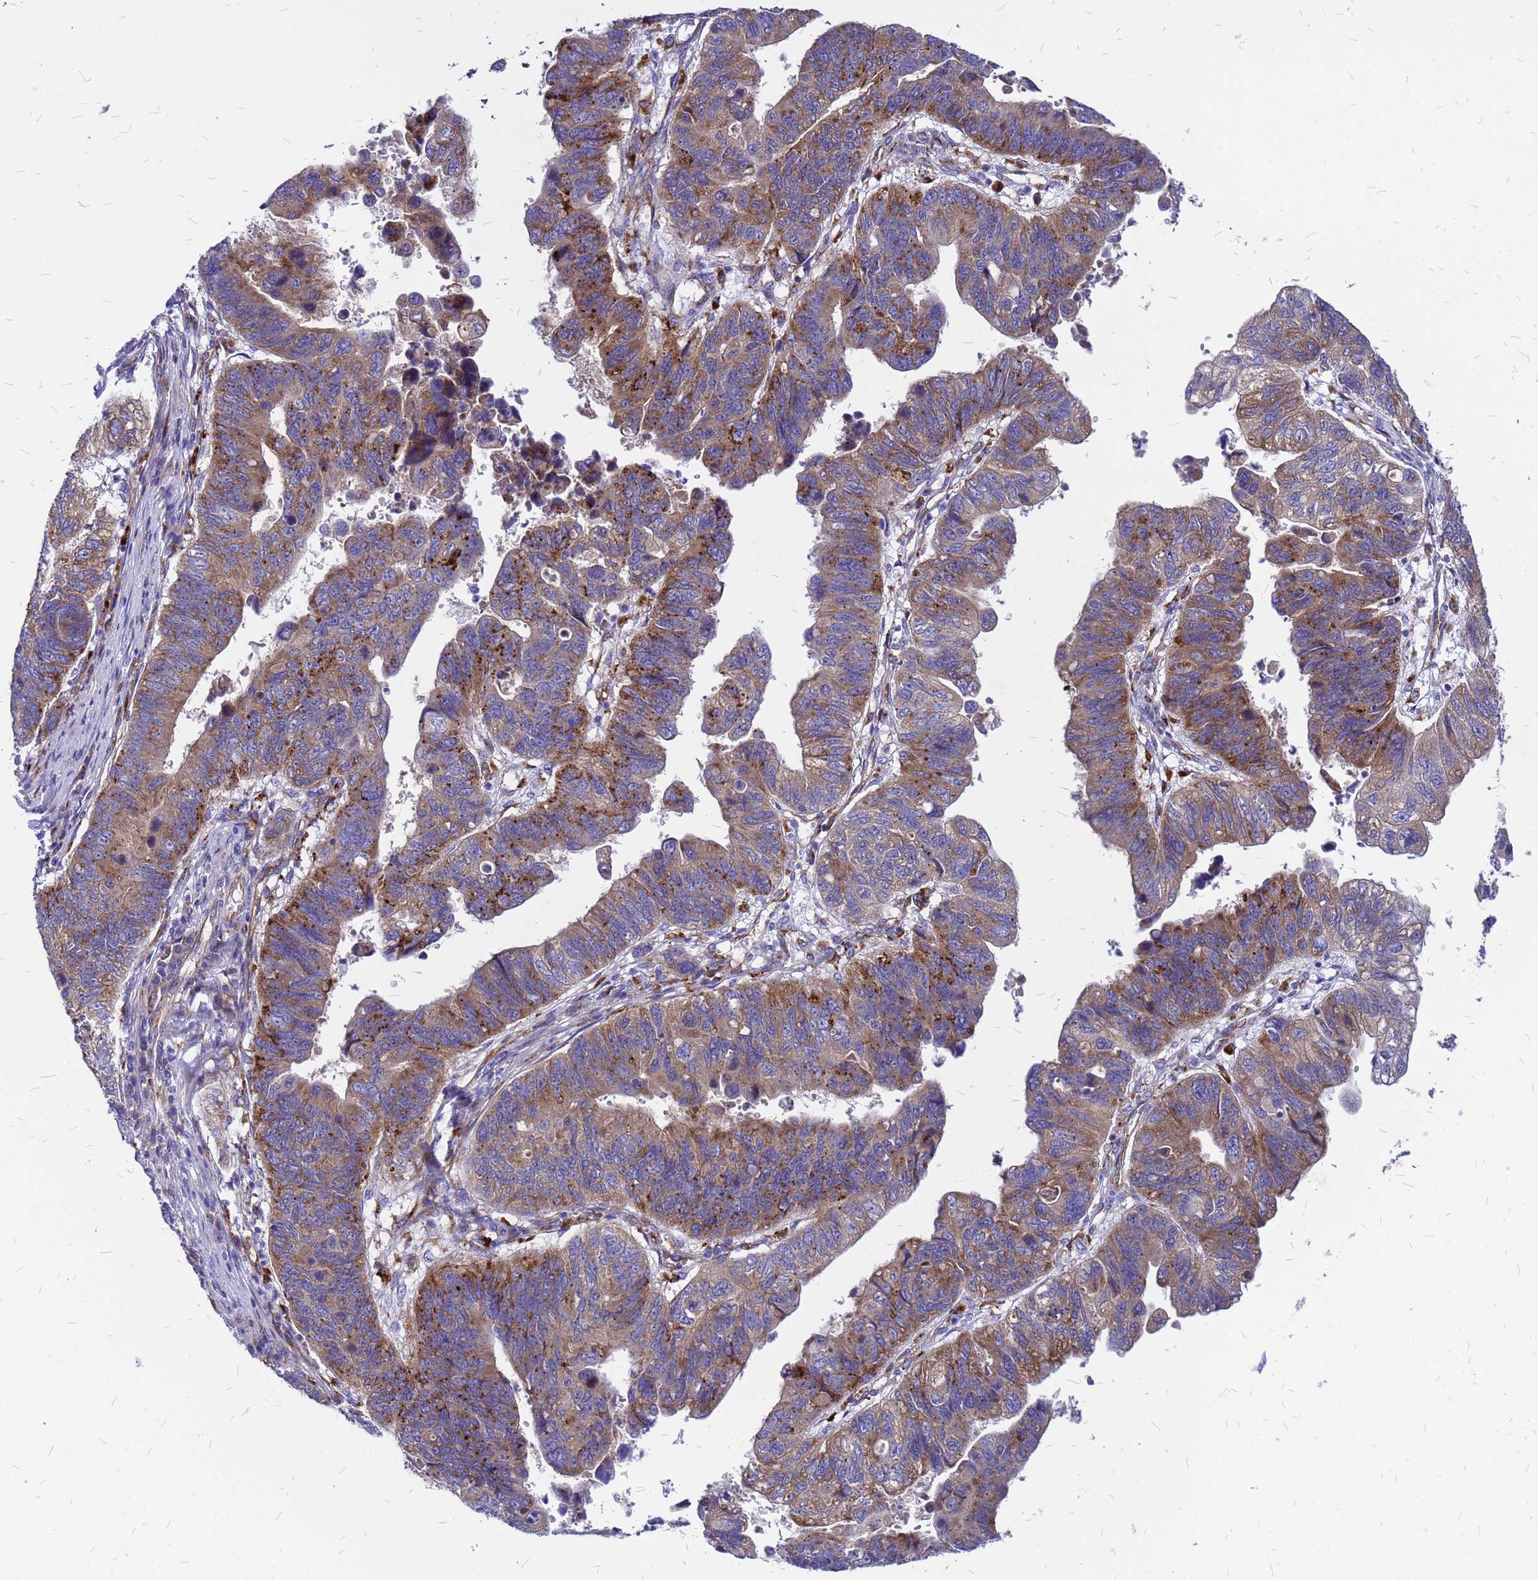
{"staining": {"intensity": "moderate", "quantity": ">75%", "location": "cytoplasmic/membranous"}, "tissue": "stomach cancer", "cell_type": "Tumor cells", "image_type": "cancer", "snomed": [{"axis": "morphology", "description": "Adenocarcinoma, NOS"}, {"axis": "topography", "description": "Stomach"}], "caption": "This is a photomicrograph of IHC staining of adenocarcinoma (stomach), which shows moderate expression in the cytoplasmic/membranous of tumor cells.", "gene": "NOSTRIN", "patient": {"sex": "male", "age": 59}}